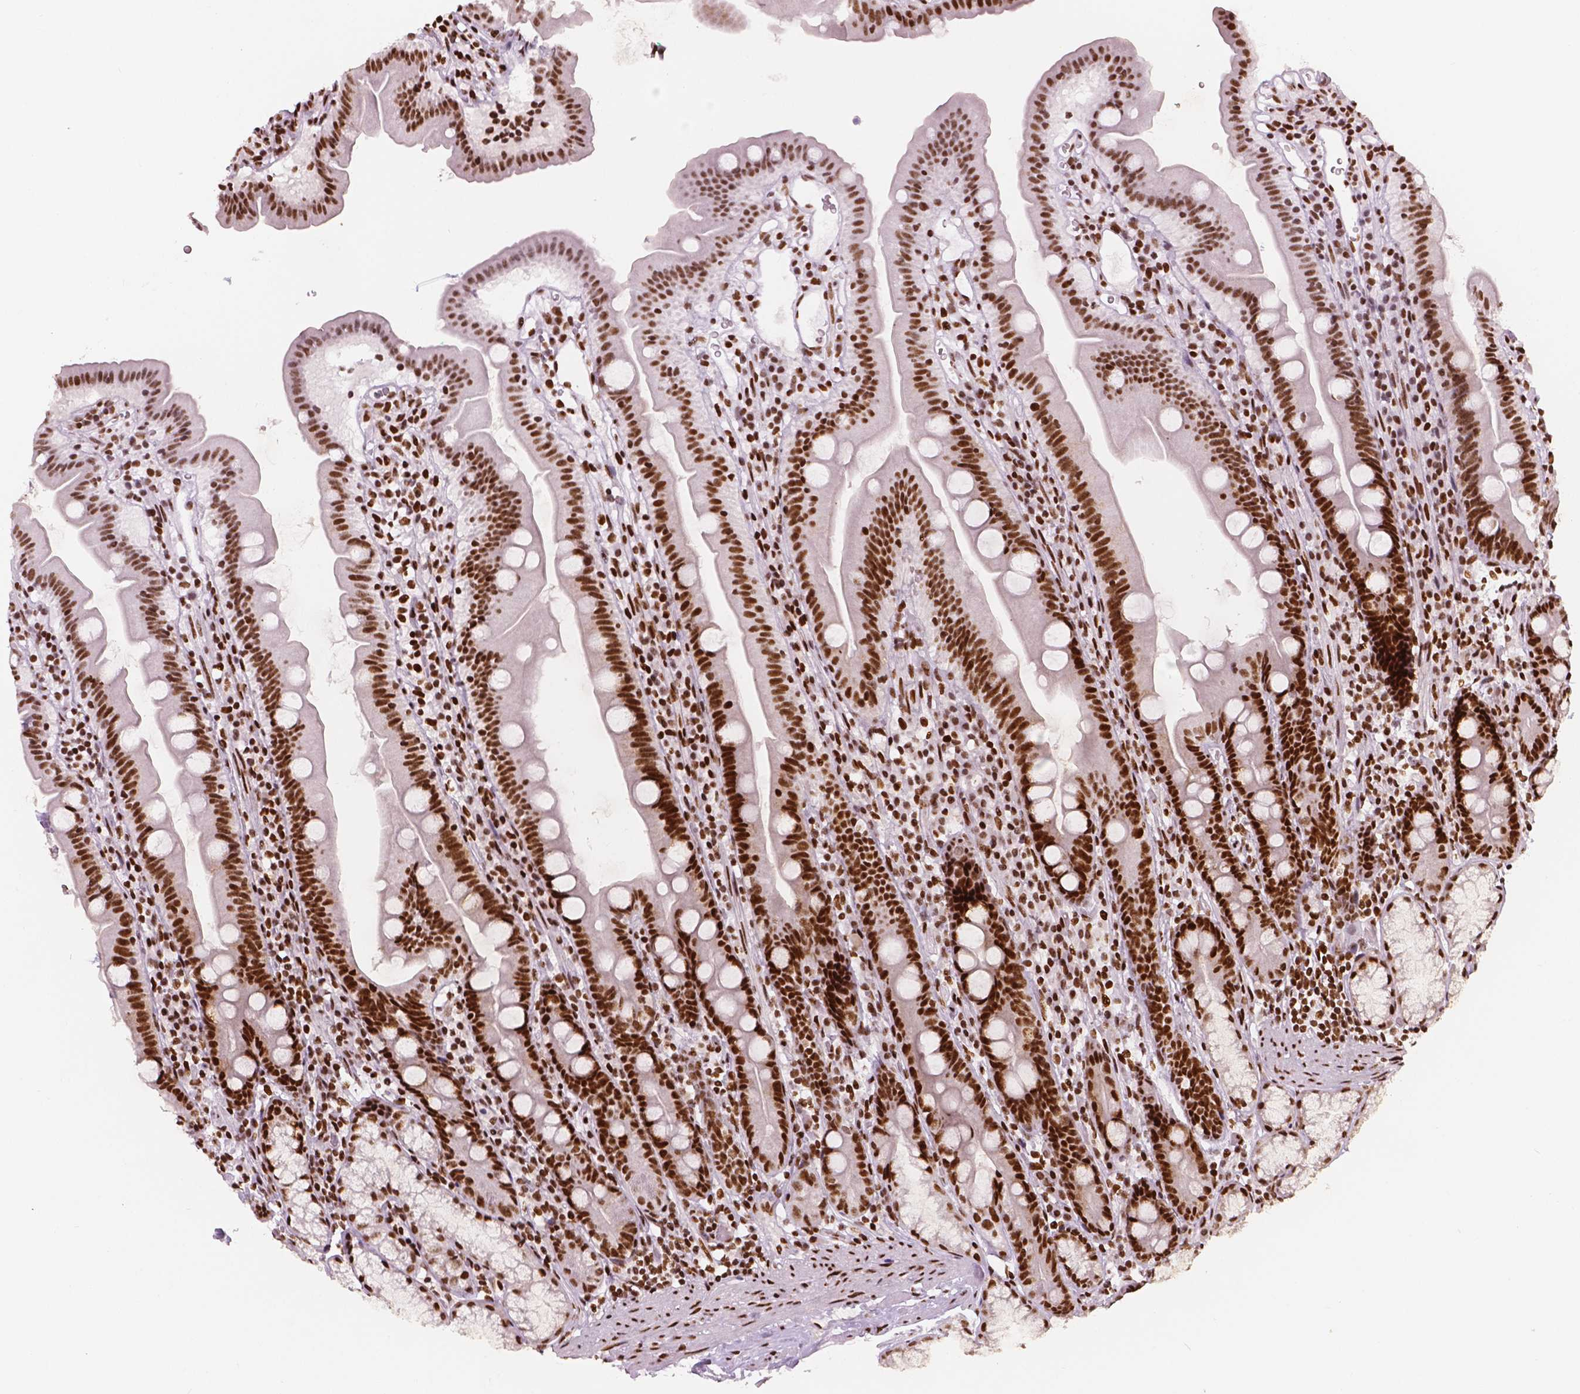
{"staining": {"intensity": "strong", "quantity": ">75%", "location": "nuclear"}, "tissue": "duodenum", "cell_type": "Glandular cells", "image_type": "normal", "snomed": [{"axis": "morphology", "description": "Normal tissue, NOS"}, {"axis": "topography", "description": "Duodenum"}], "caption": "Duodenum stained with immunohistochemistry exhibits strong nuclear positivity in about >75% of glandular cells.", "gene": "BRD4", "patient": {"sex": "female", "age": 67}}